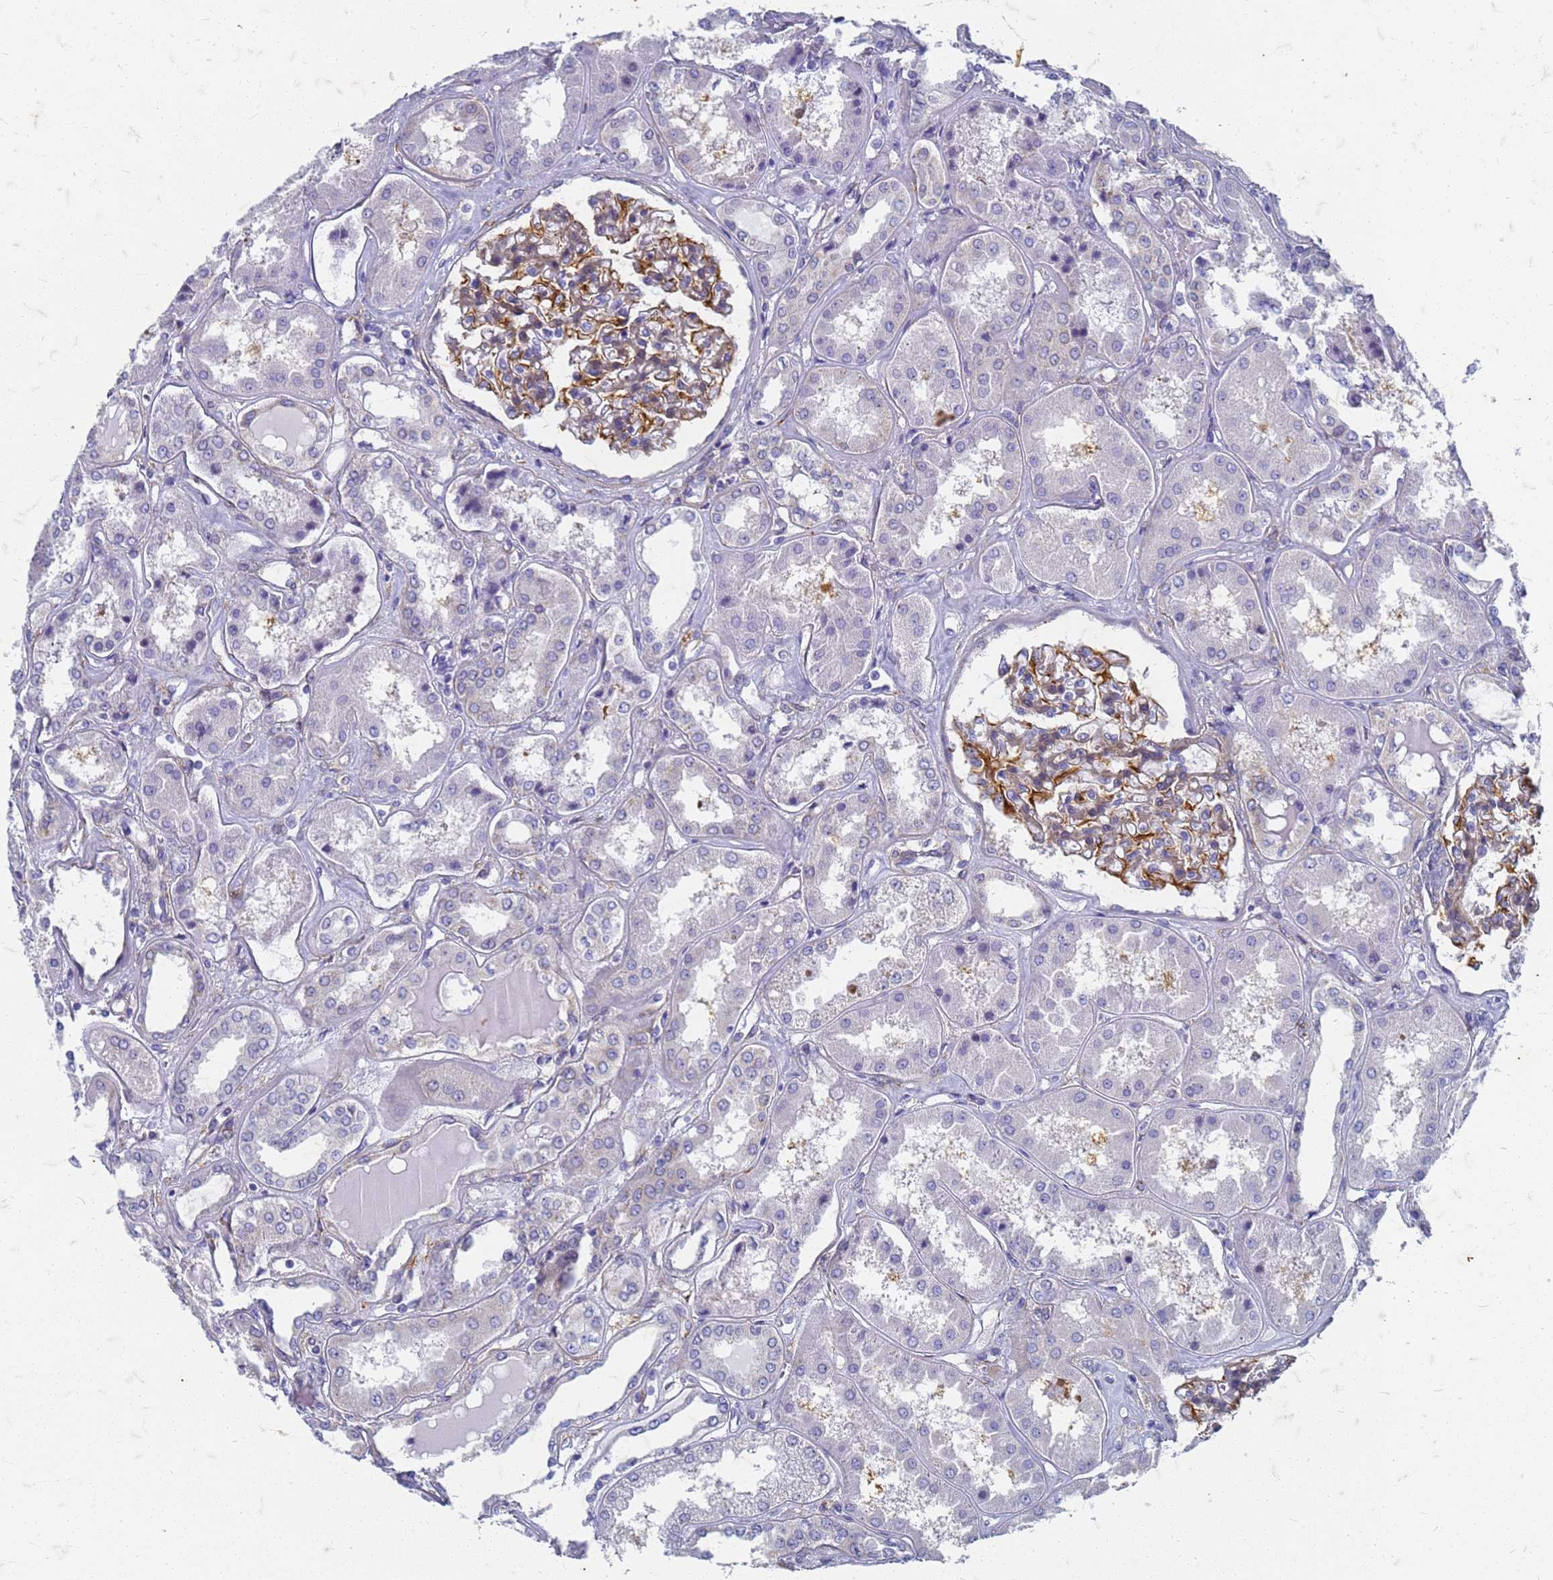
{"staining": {"intensity": "moderate", "quantity": "<25%", "location": "cytoplasmic/membranous"}, "tissue": "kidney", "cell_type": "Cells in glomeruli", "image_type": "normal", "snomed": [{"axis": "morphology", "description": "Normal tissue, NOS"}, {"axis": "topography", "description": "Kidney"}], "caption": "Moderate cytoplasmic/membranous expression is seen in approximately <25% of cells in glomeruli in benign kidney.", "gene": "TRIM64B", "patient": {"sex": "female", "age": 56}}